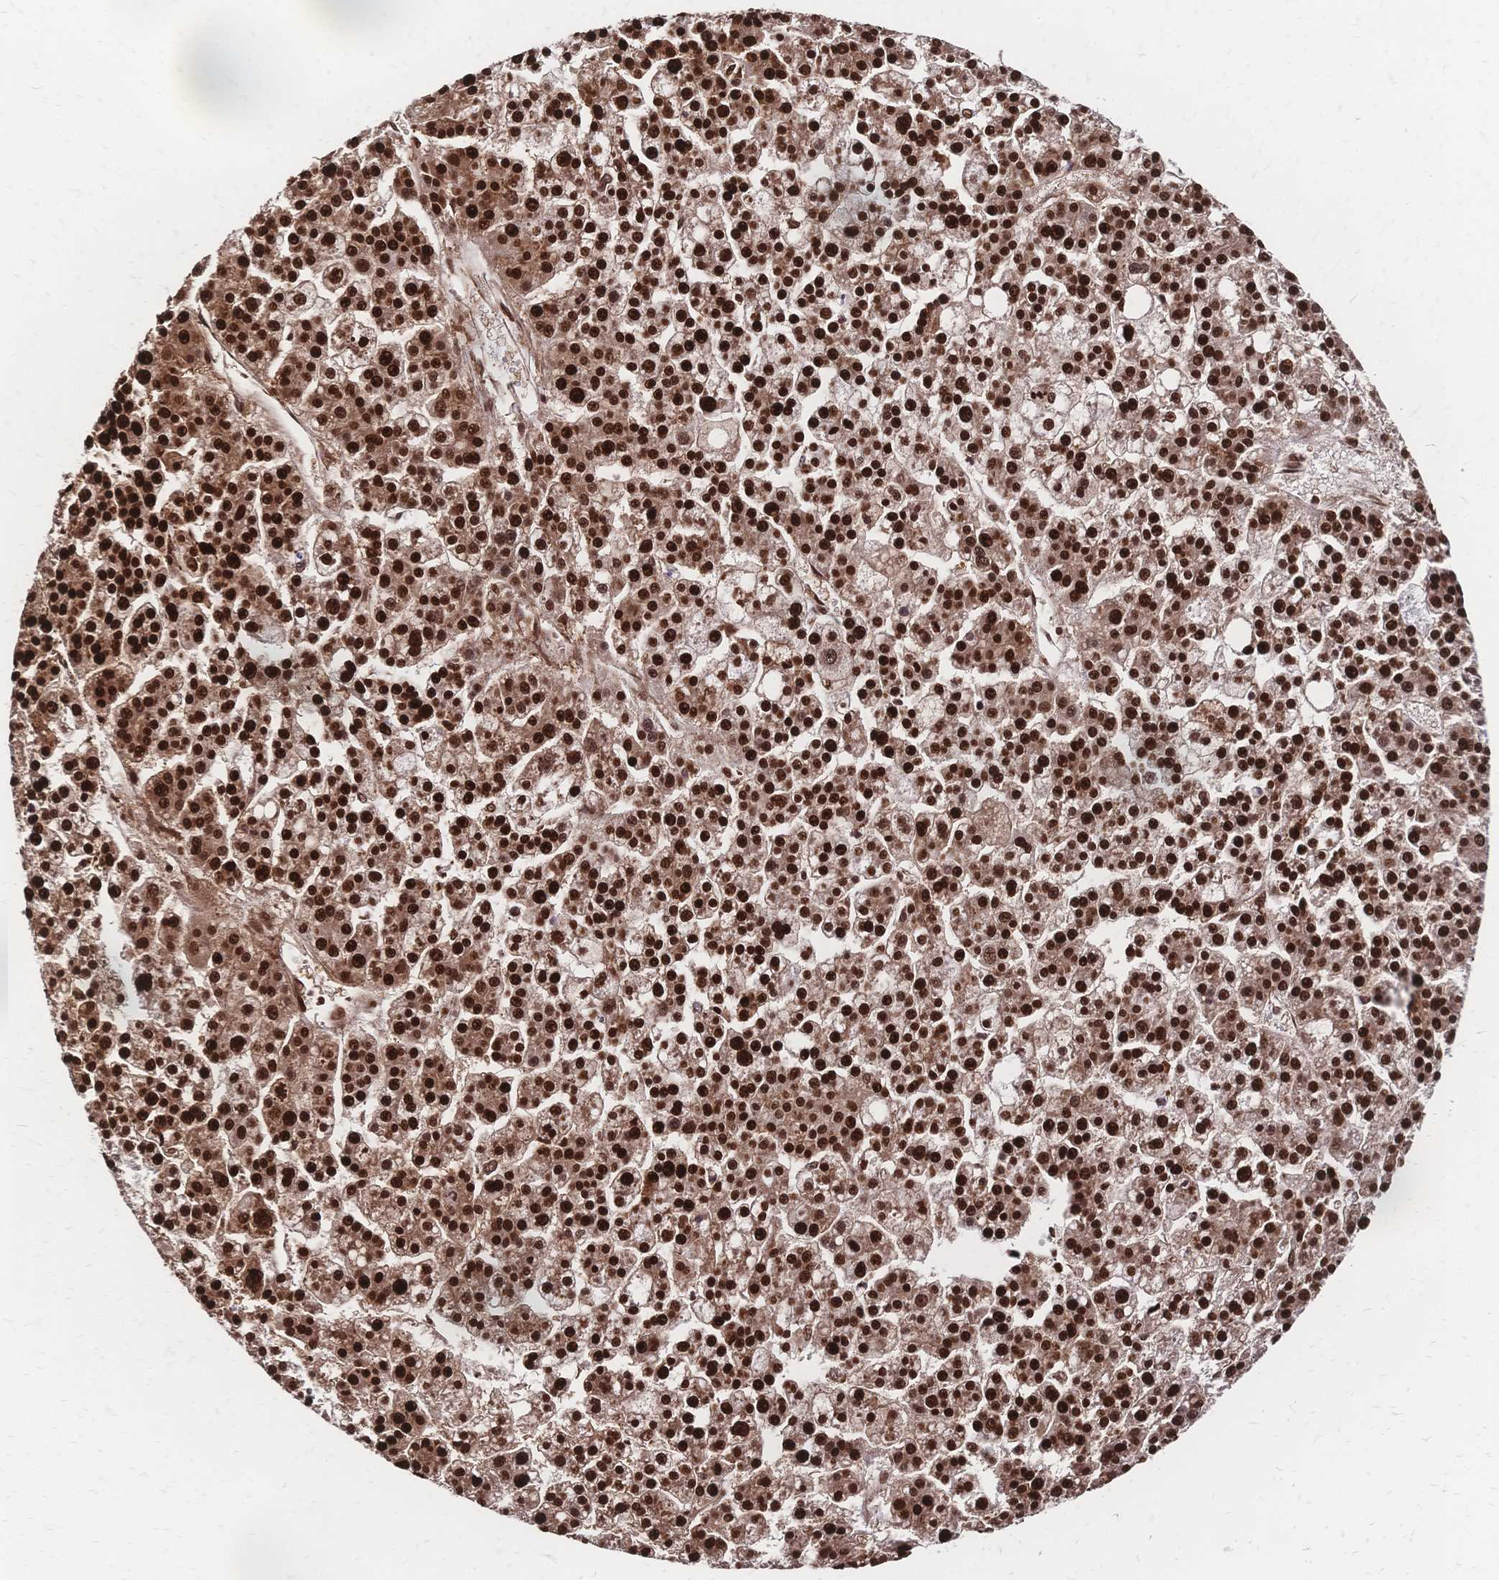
{"staining": {"intensity": "strong", "quantity": ">75%", "location": "nuclear"}, "tissue": "liver cancer", "cell_type": "Tumor cells", "image_type": "cancer", "snomed": [{"axis": "morphology", "description": "Carcinoma, Hepatocellular, NOS"}, {"axis": "topography", "description": "Liver"}], "caption": "The photomicrograph exhibits a brown stain indicating the presence of a protein in the nuclear of tumor cells in liver cancer (hepatocellular carcinoma).", "gene": "HDGF", "patient": {"sex": "female", "age": 58}}